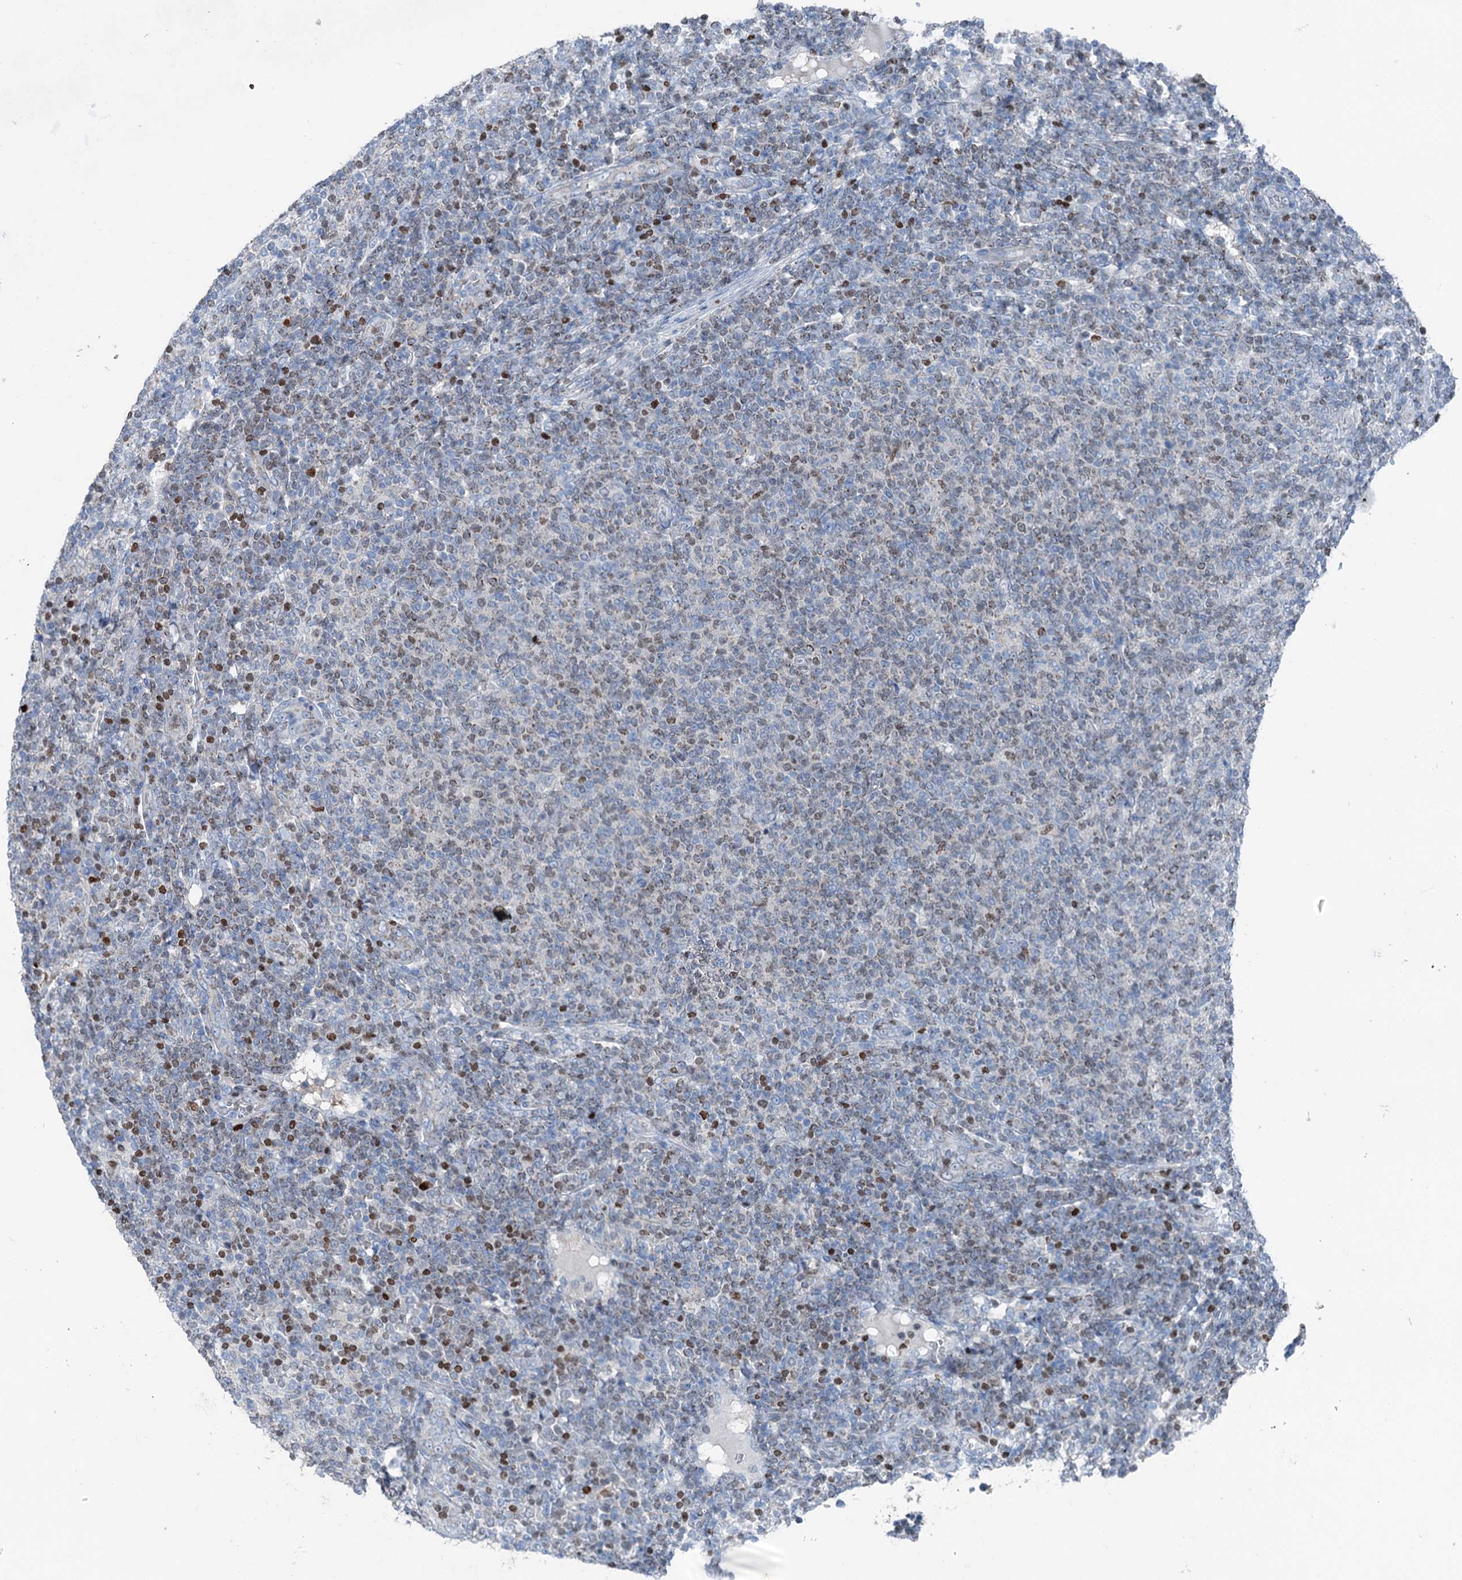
{"staining": {"intensity": "weak", "quantity": "25%-75%", "location": "nuclear"}, "tissue": "lymphoma", "cell_type": "Tumor cells", "image_type": "cancer", "snomed": [{"axis": "morphology", "description": "Malignant lymphoma, non-Hodgkin's type, Low grade"}, {"axis": "topography", "description": "Lymph node"}], "caption": "Malignant lymphoma, non-Hodgkin's type (low-grade) tissue reveals weak nuclear expression in approximately 25%-75% of tumor cells Using DAB (brown) and hematoxylin (blue) stains, captured at high magnification using brightfield microscopy.", "gene": "ELP4", "patient": {"sex": "male", "age": 66}}